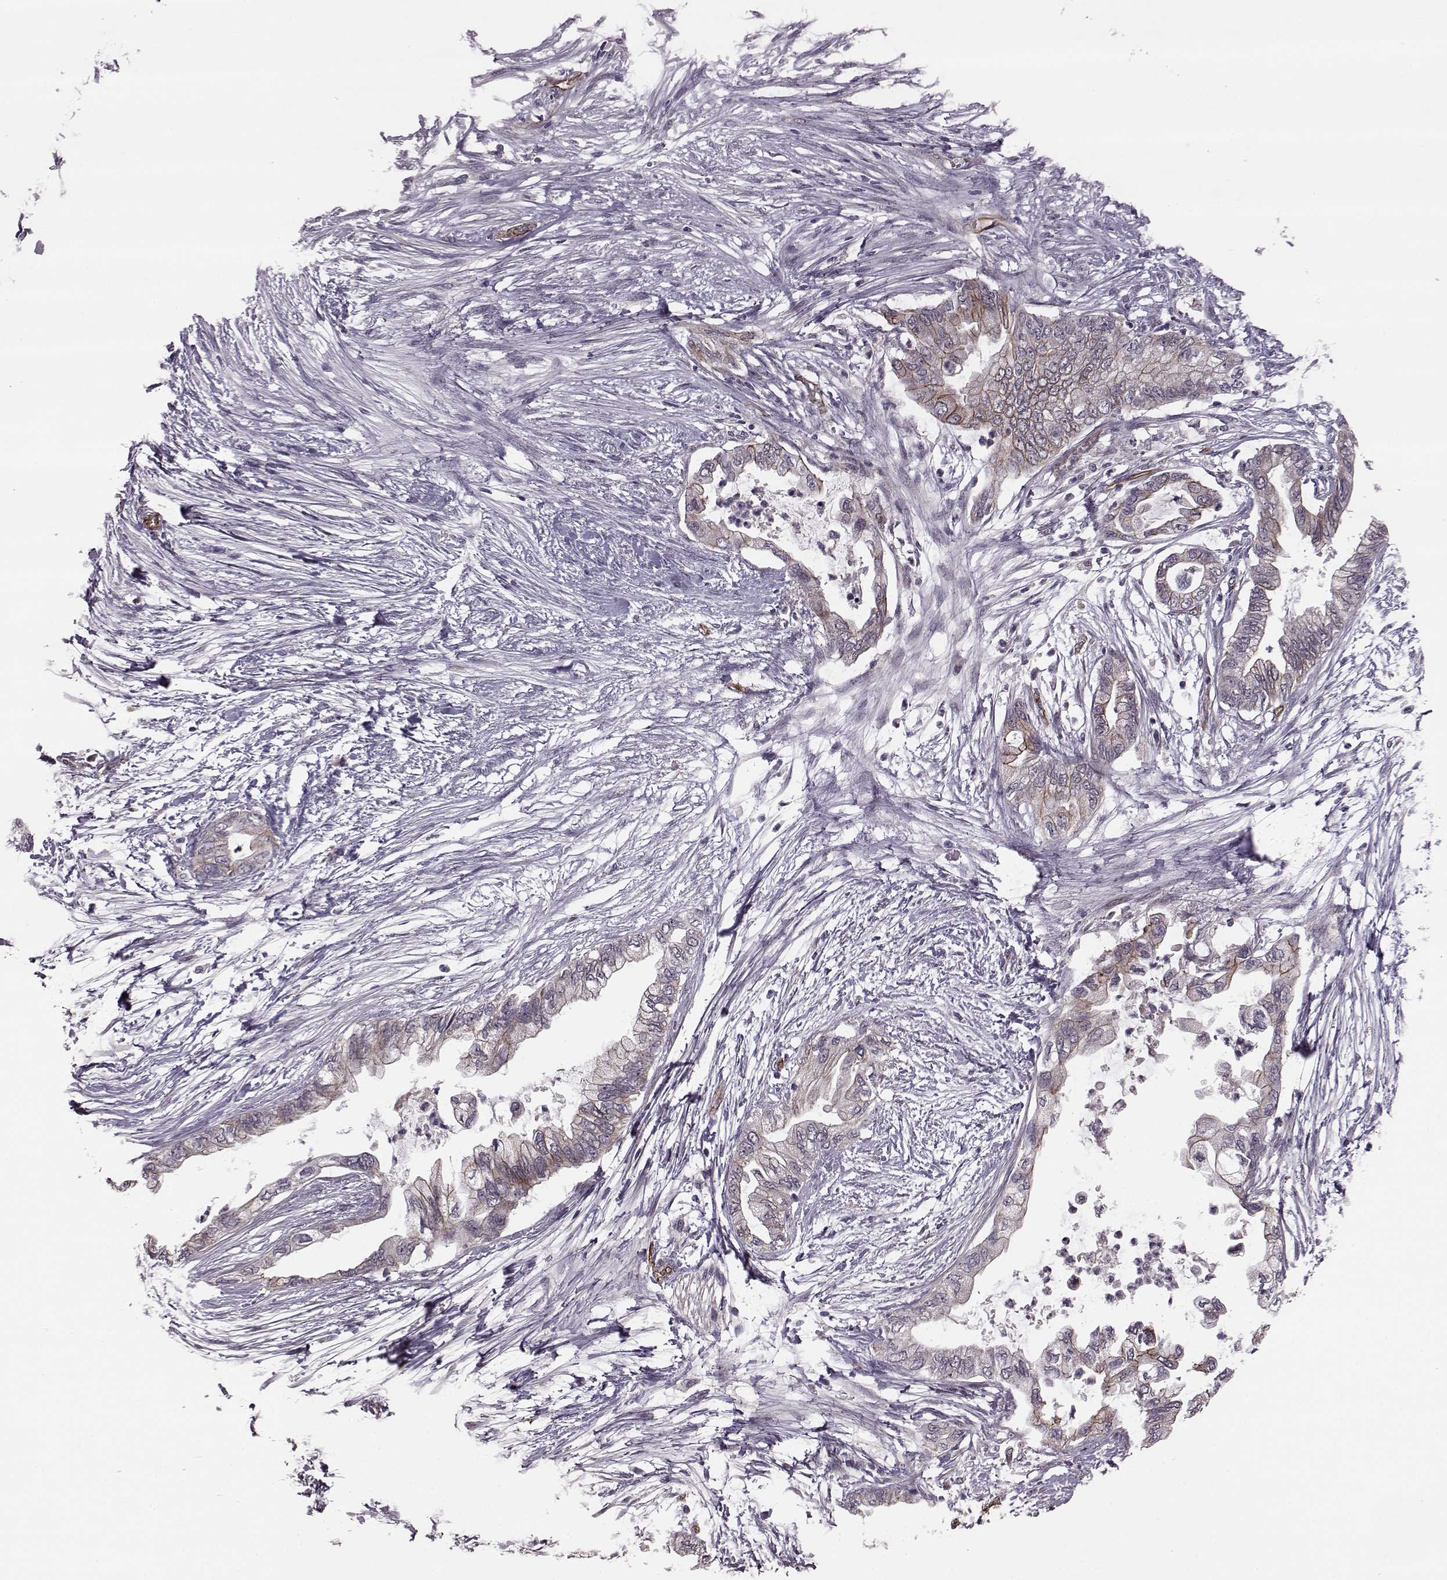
{"staining": {"intensity": "strong", "quantity": "<25%", "location": "cytoplasmic/membranous"}, "tissue": "pancreatic cancer", "cell_type": "Tumor cells", "image_type": "cancer", "snomed": [{"axis": "morphology", "description": "Normal tissue, NOS"}, {"axis": "morphology", "description": "Adenocarcinoma, NOS"}, {"axis": "topography", "description": "Pancreas"}, {"axis": "topography", "description": "Duodenum"}], "caption": "Pancreatic cancer was stained to show a protein in brown. There is medium levels of strong cytoplasmic/membranous positivity in approximately <25% of tumor cells.", "gene": "SYNPO", "patient": {"sex": "female", "age": 60}}